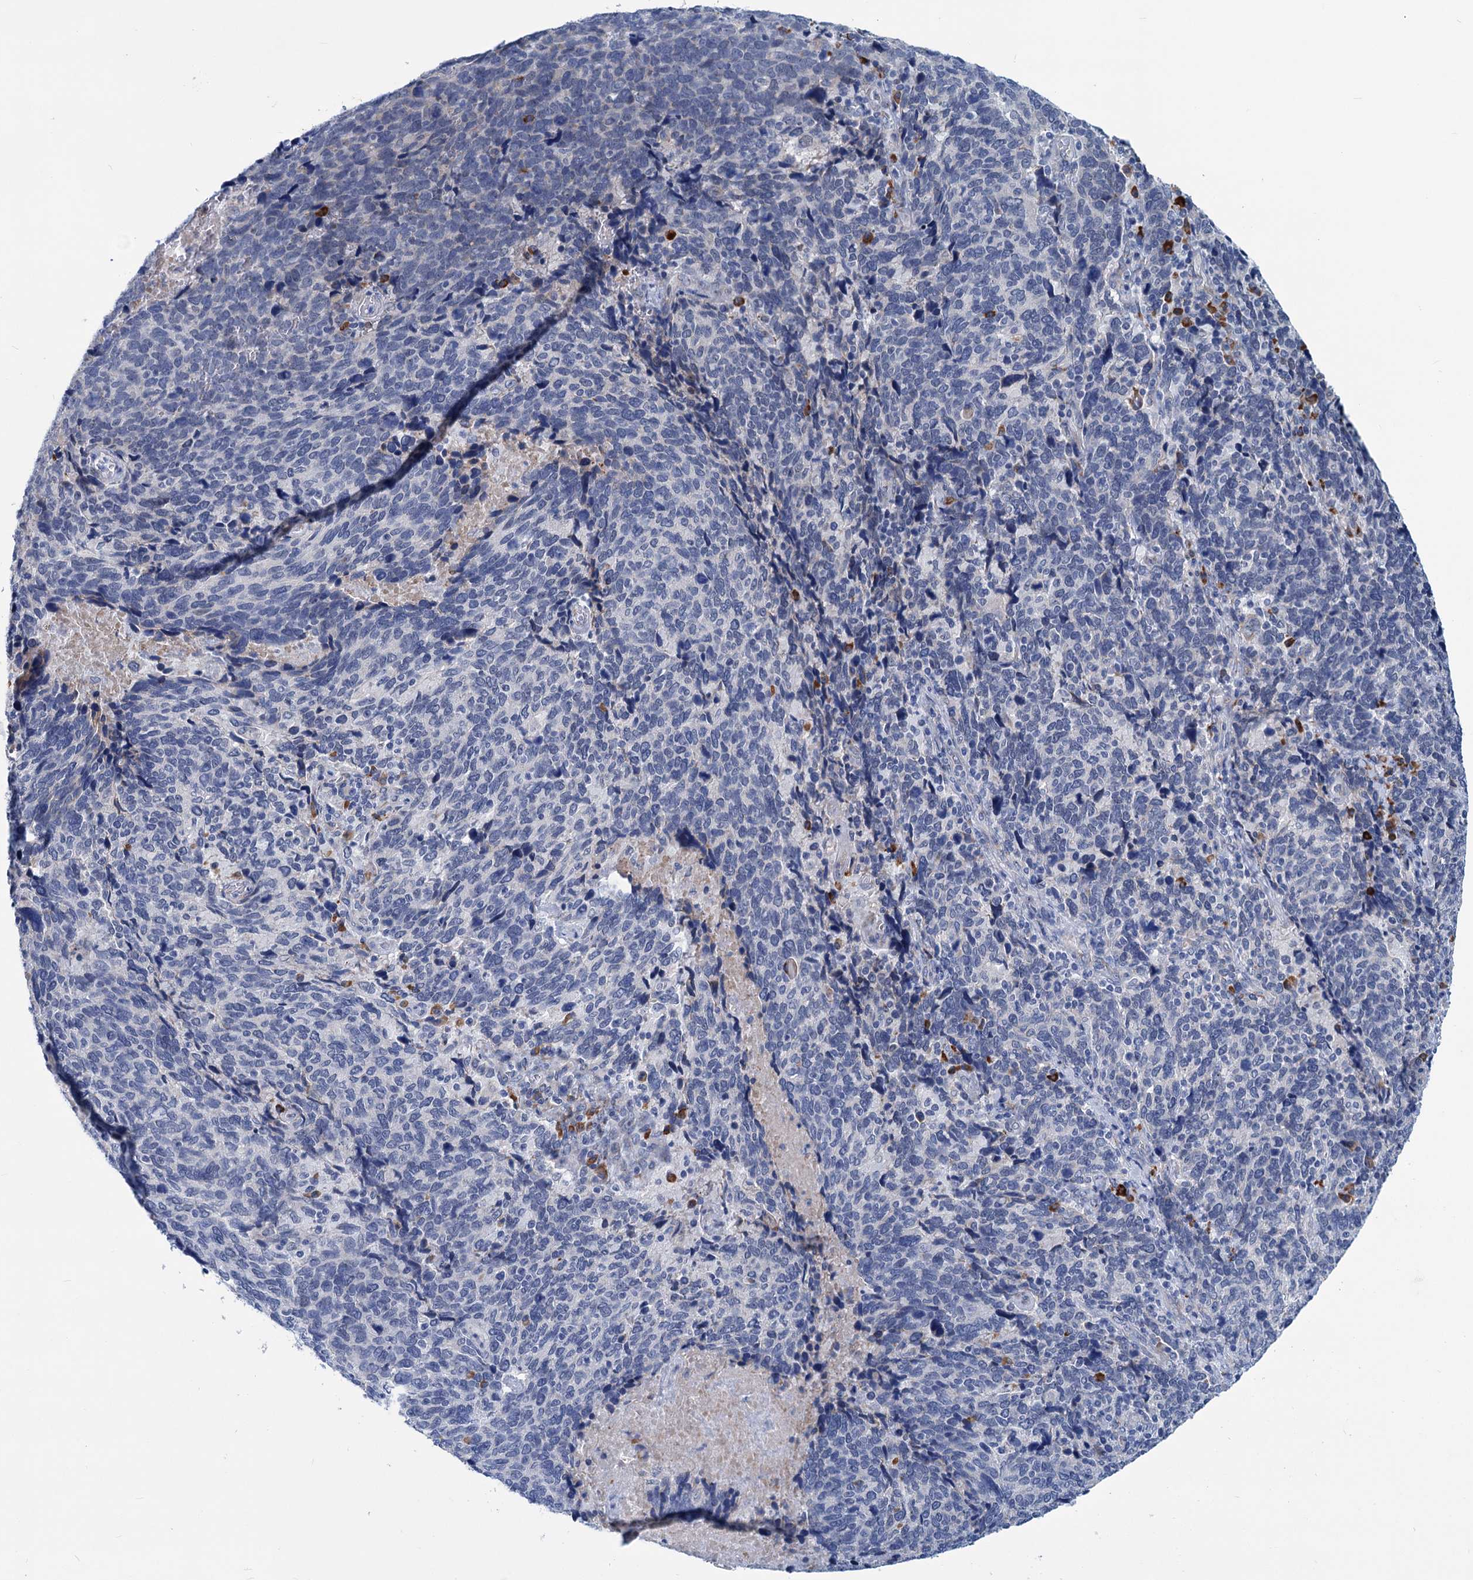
{"staining": {"intensity": "negative", "quantity": "none", "location": "none"}, "tissue": "cervical cancer", "cell_type": "Tumor cells", "image_type": "cancer", "snomed": [{"axis": "morphology", "description": "Squamous cell carcinoma, NOS"}, {"axis": "topography", "description": "Cervix"}], "caption": "This is a micrograph of IHC staining of squamous cell carcinoma (cervical), which shows no expression in tumor cells. (DAB (3,3'-diaminobenzidine) immunohistochemistry visualized using brightfield microscopy, high magnification).", "gene": "NEU3", "patient": {"sex": "female", "age": 41}}